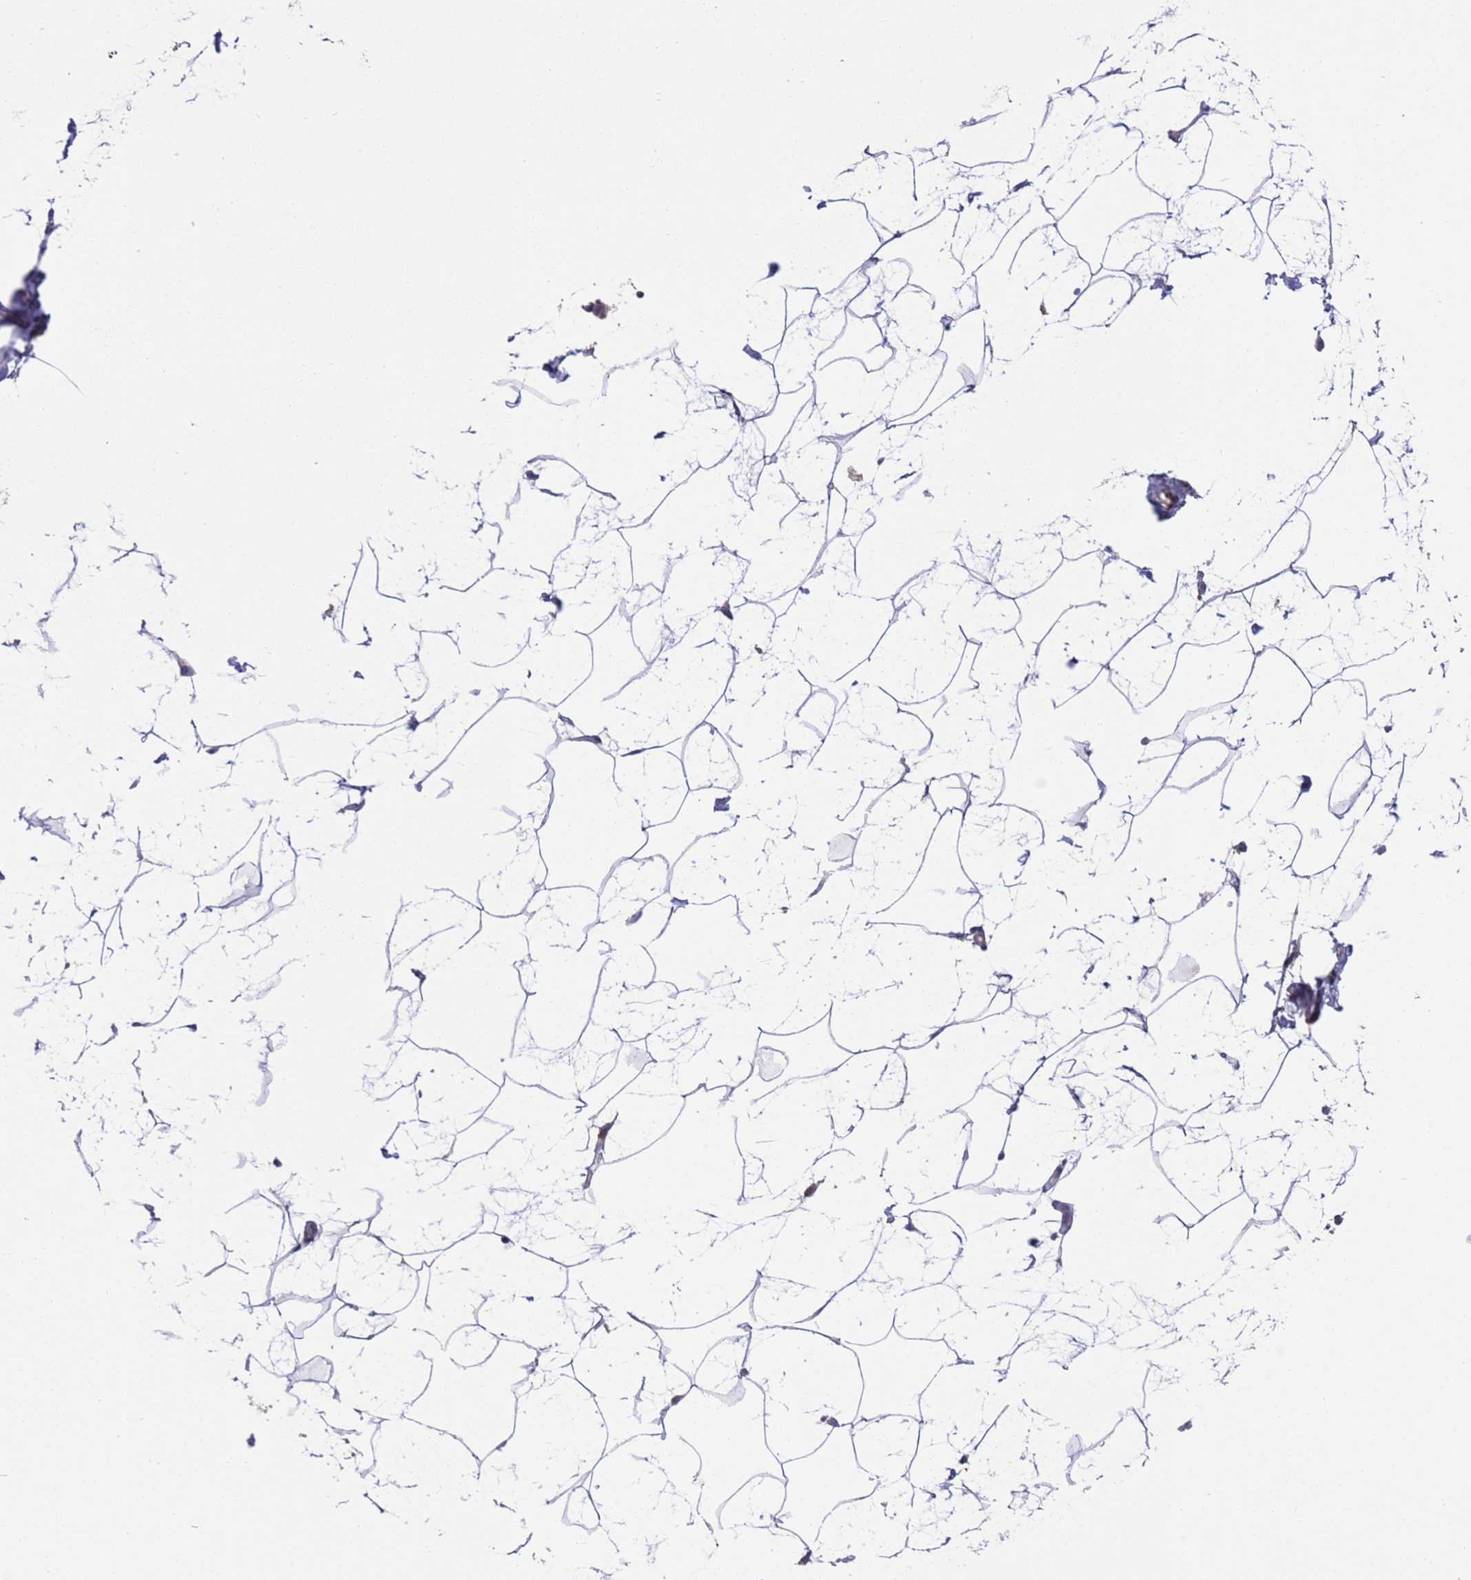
{"staining": {"intensity": "negative", "quantity": "none", "location": "none"}, "tissue": "breast", "cell_type": "Adipocytes", "image_type": "normal", "snomed": [{"axis": "morphology", "description": "Normal tissue, NOS"}, {"axis": "morphology", "description": "Lobular carcinoma"}, {"axis": "topography", "description": "Breast"}], "caption": "High power microscopy histopathology image of an IHC micrograph of normal breast, revealing no significant expression in adipocytes. Nuclei are stained in blue.", "gene": "DCAF12L1", "patient": {"sex": "female", "age": 62}}